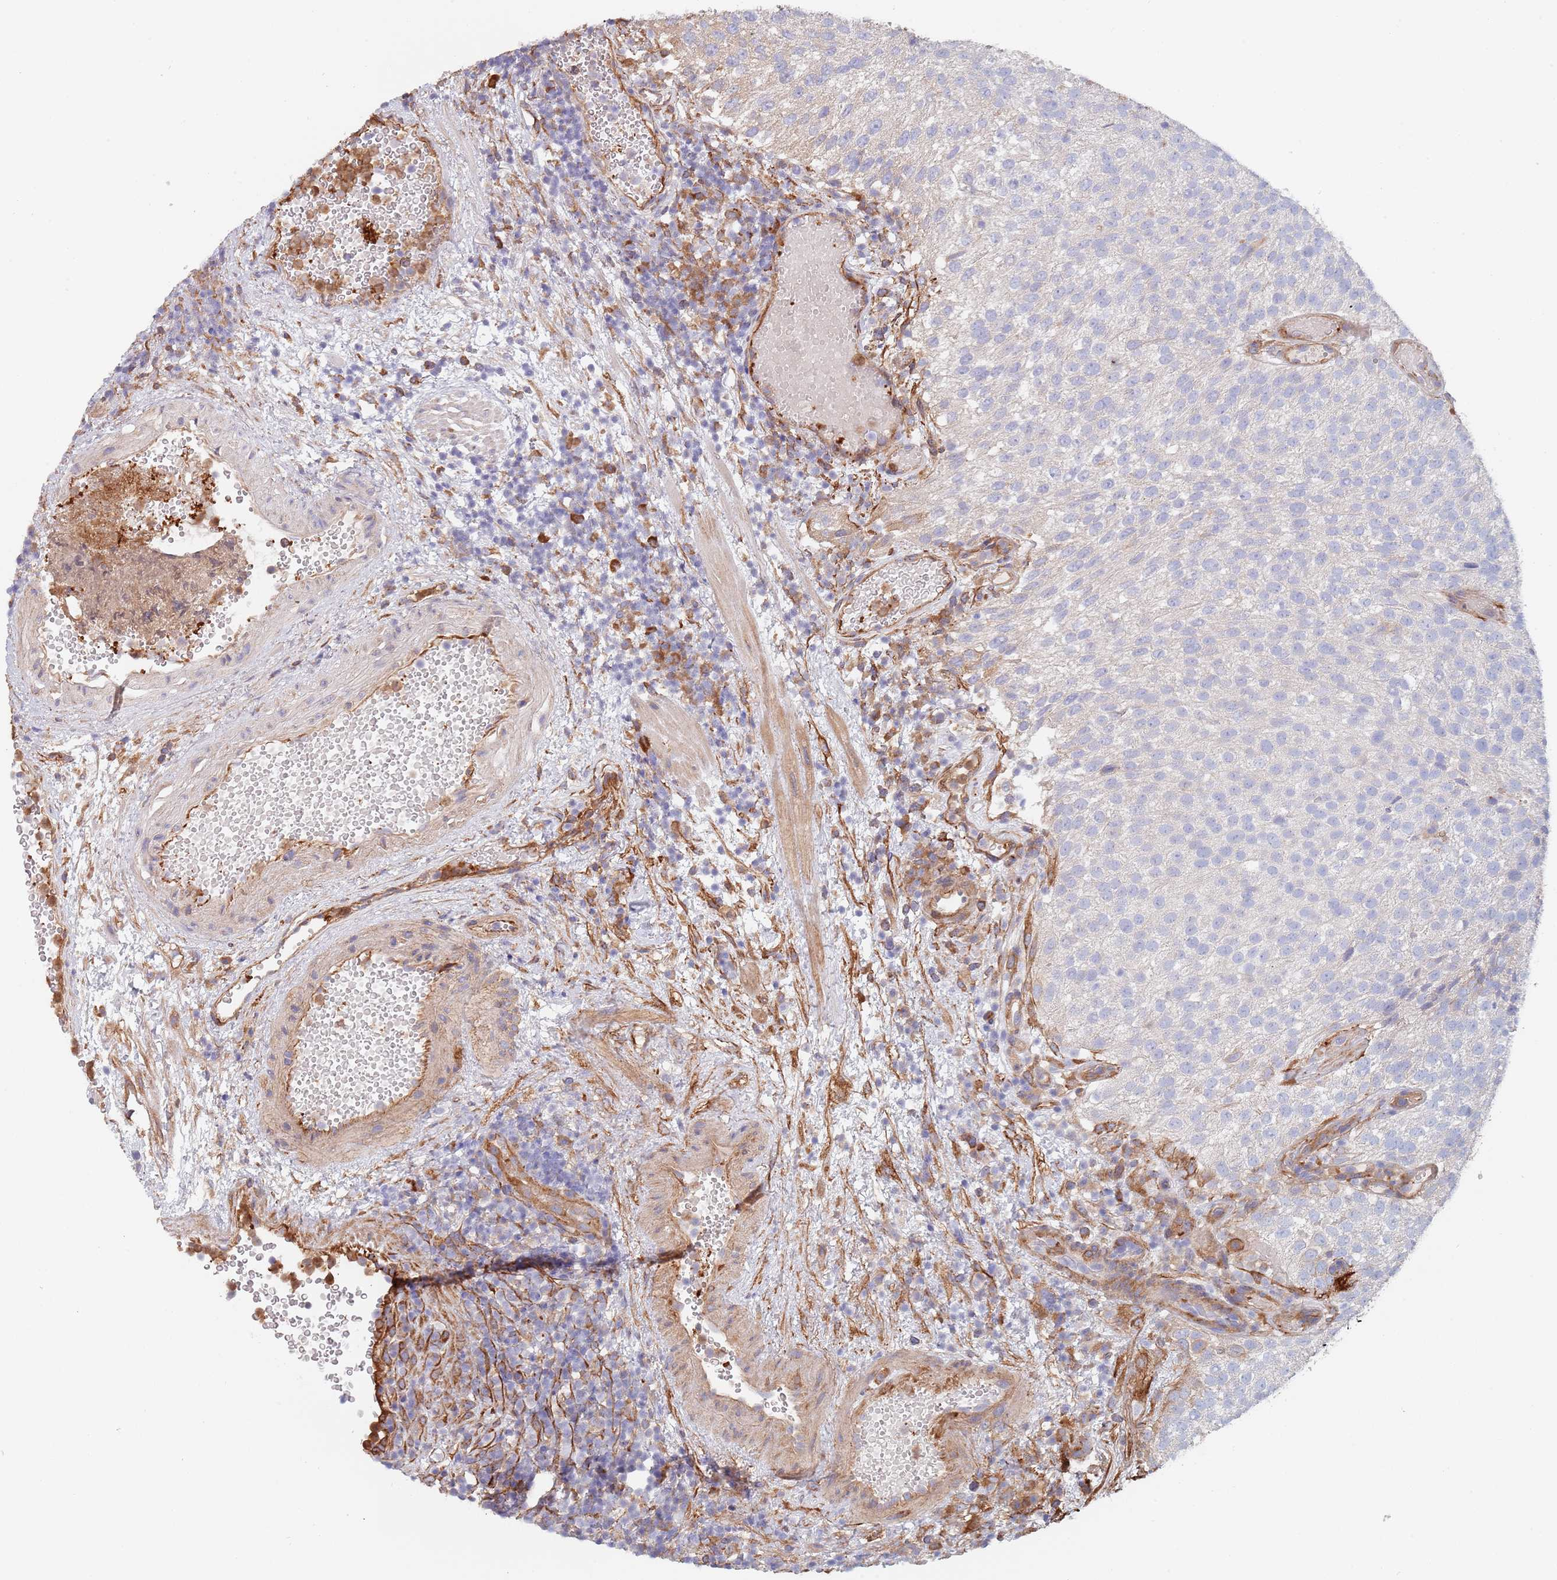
{"staining": {"intensity": "negative", "quantity": "none", "location": "none"}, "tissue": "urothelial cancer", "cell_type": "Tumor cells", "image_type": "cancer", "snomed": [{"axis": "morphology", "description": "Urothelial carcinoma, Low grade"}, {"axis": "topography", "description": "Urinary bladder"}], "caption": "Urothelial carcinoma (low-grade) was stained to show a protein in brown. There is no significant expression in tumor cells.", "gene": "DCUN1D3", "patient": {"sex": "male", "age": 78}}